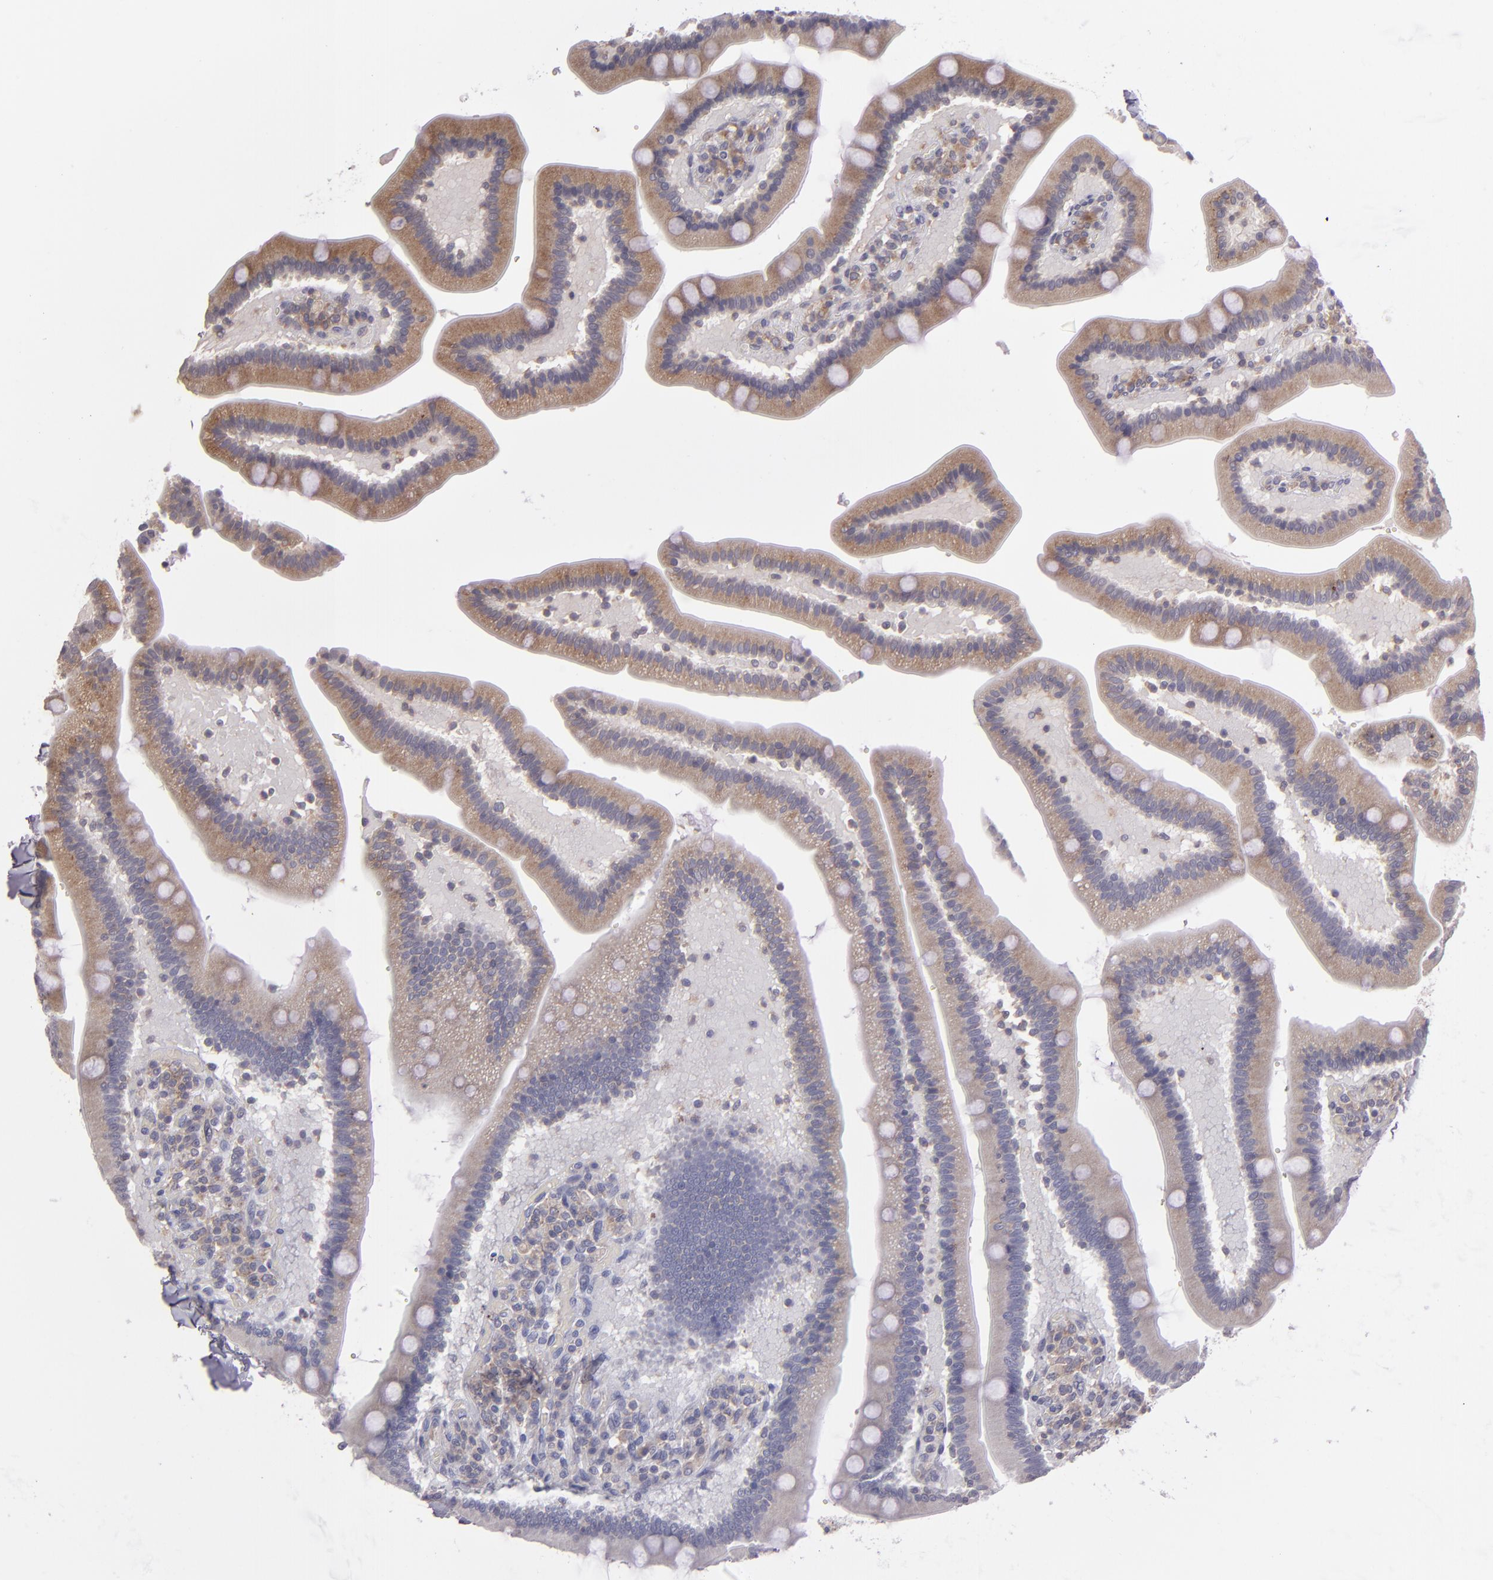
{"staining": {"intensity": "strong", "quantity": "<25%", "location": "cytoplasmic/membranous"}, "tissue": "duodenum", "cell_type": "Glandular cells", "image_type": "normal", "snomed": [{"axis": "morphology", "description": "Normal tissue, NOS"}, {"axis": "topography", "description": "Duodenum"}], "caption": "IHC micrograph of unremarkable human duodenum stained for a protein (brown), which shows medium levels of strong cytoplasmic/membranous expression in about <25% of glandular cells.", "gene": "IL12A", "patient": {"sex": "male", "age": 66}}